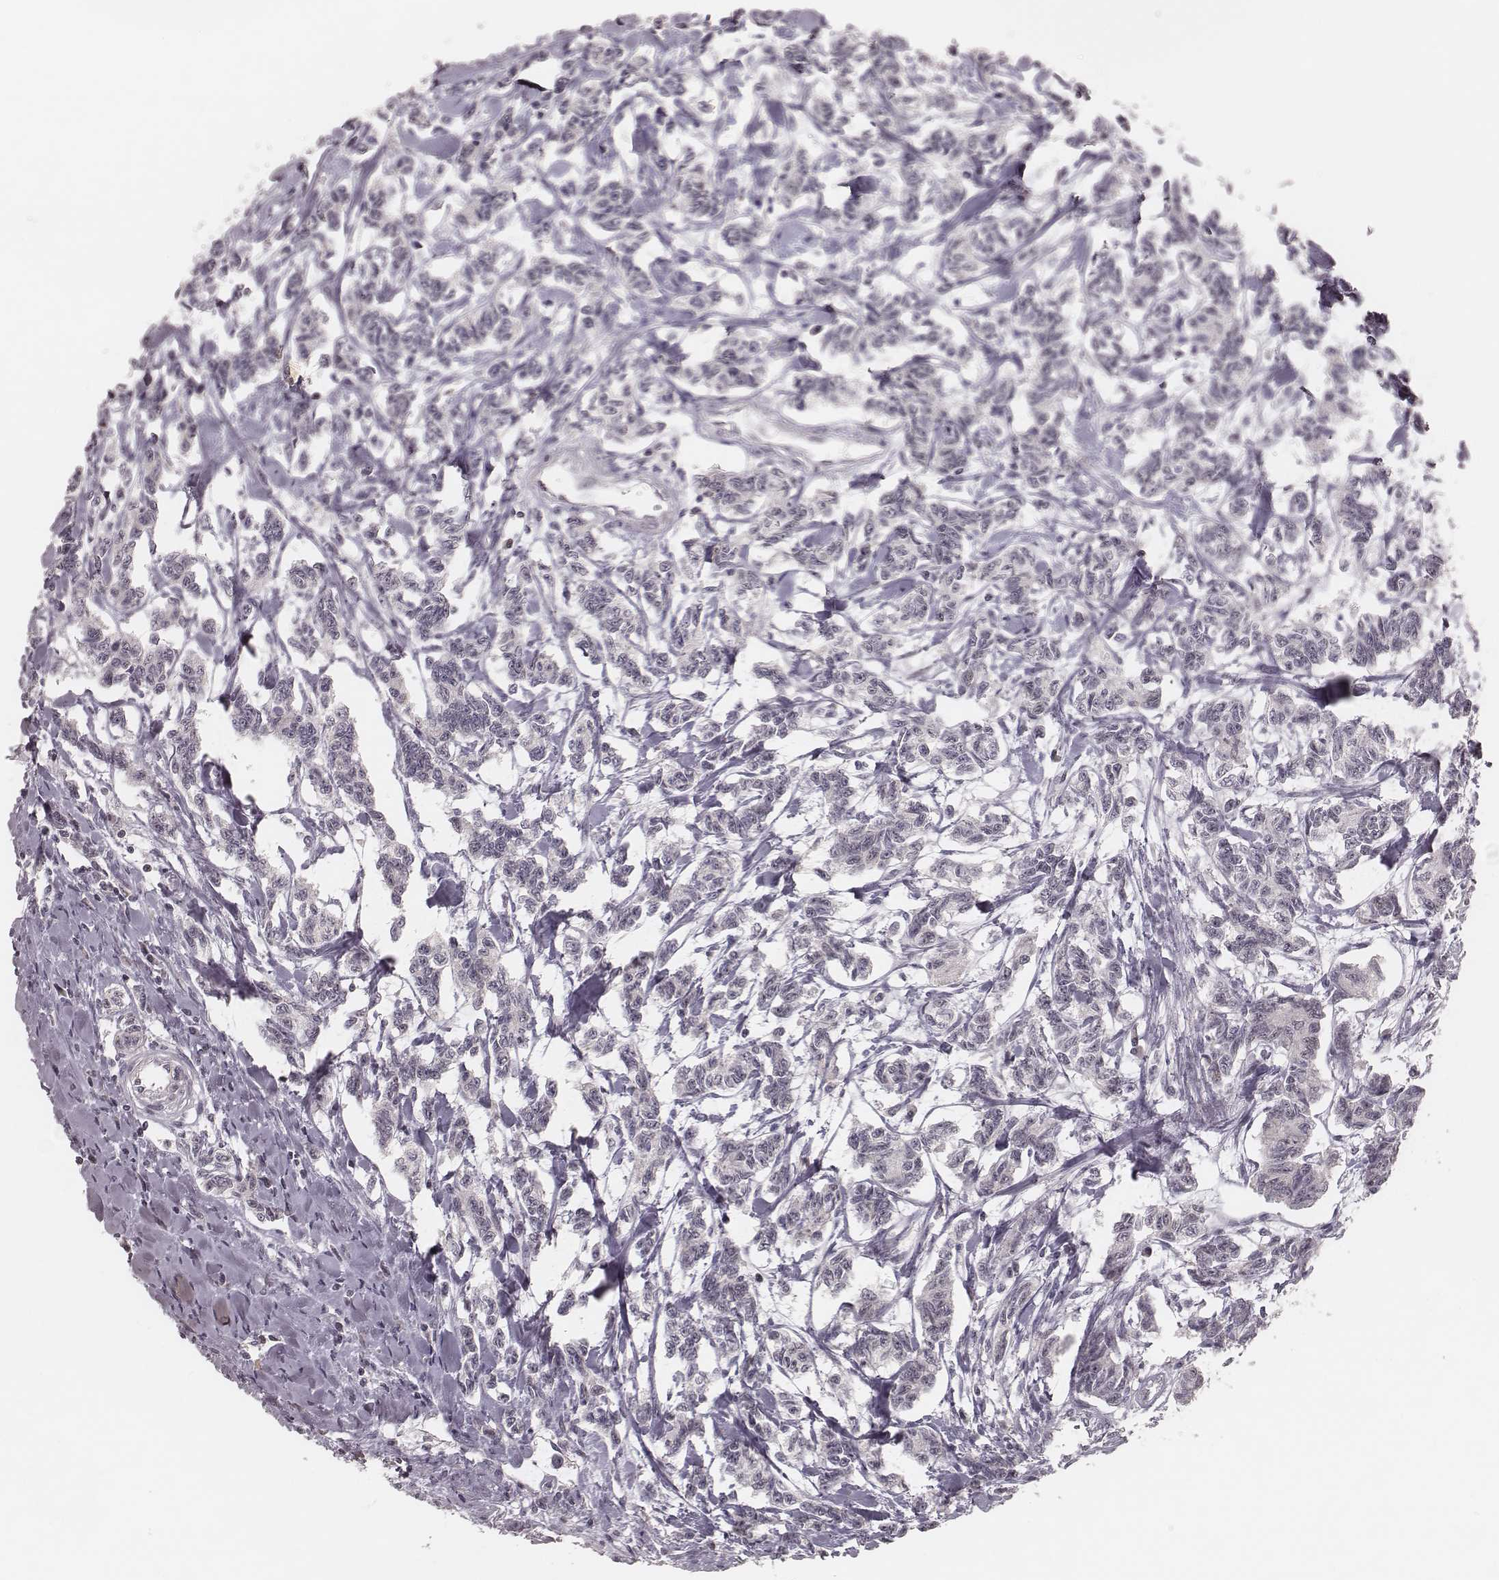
{"staining": {"intensity": "negative", "quantity": "none", "location": "none"}, "tissue": "carcinoid", "cell_type": "Tumor cells", "image_type": "cancer", "snomed": [{"axis": "morphology", "description": "Carcinoid, malignant, NOS"}, {"axis": "topography", "description": "Kidney"}], "caption": "This photomicrograph is of malignant carcinoid stained with immunohistochemistry to label a protein in brown with the nuclei are counter-stained blue. There is no positivity in tumor cells. (DAB IHC with hematoxylin counter stain).", "gene": "FAM13B", "patient": {"sex": "female", "age": 41}}